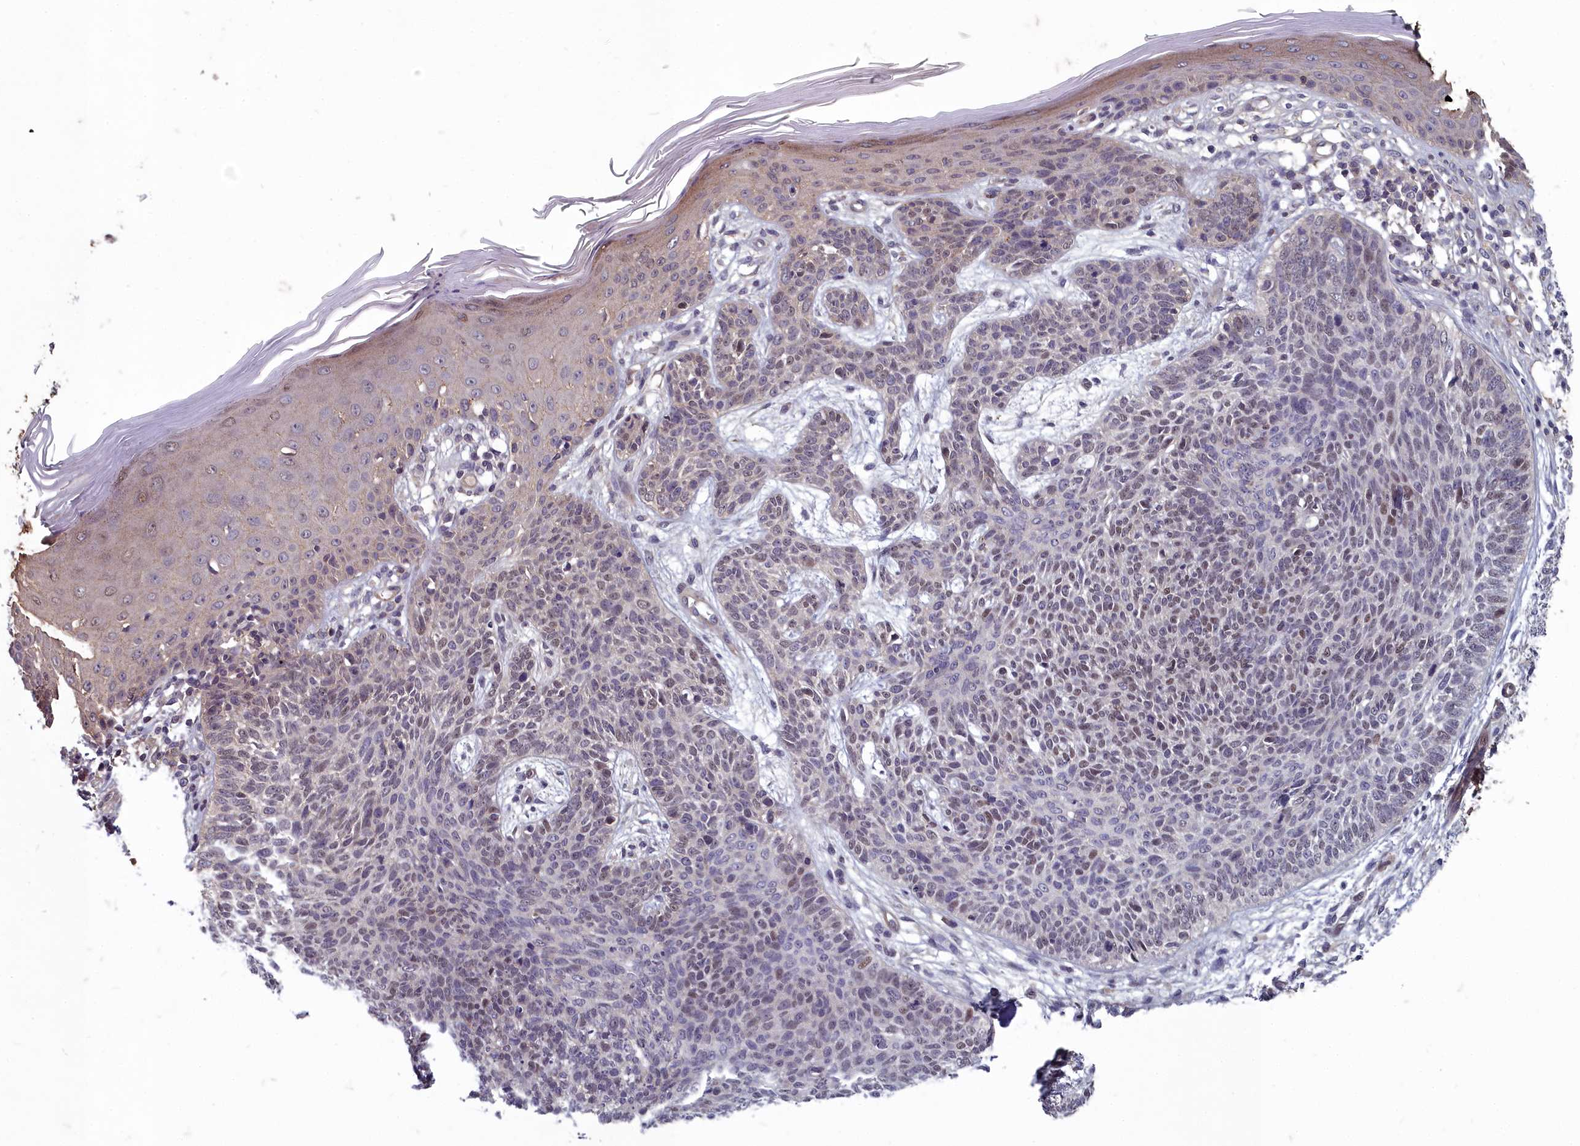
{"staining": {"intensity": "weak", "quantity": "25%-75%", "location": "nuclear"}, "tissue": "skin cancer", "cell_type": "Tumor cells", "image_type": "cancer", "snomed": [{"axis": "morphology", "description": "Basal cell carcinoma"}, {"axis": "topography", "description": "Skin"}], "caption": "Immunohistochemistry (IHC) staining of basal cell carcinoma (skin), which exhibits low levels of weak nuclear positivity in approximately 25%-75% of tumor cells indicating weak nuclear protein expression. The staining was performed using DAB (brown) for protein detection and nuclei were counterstained in hematoxylin (blue).", "gene": "ZNF626", "patient": {"sex": "female", "age": 66}}